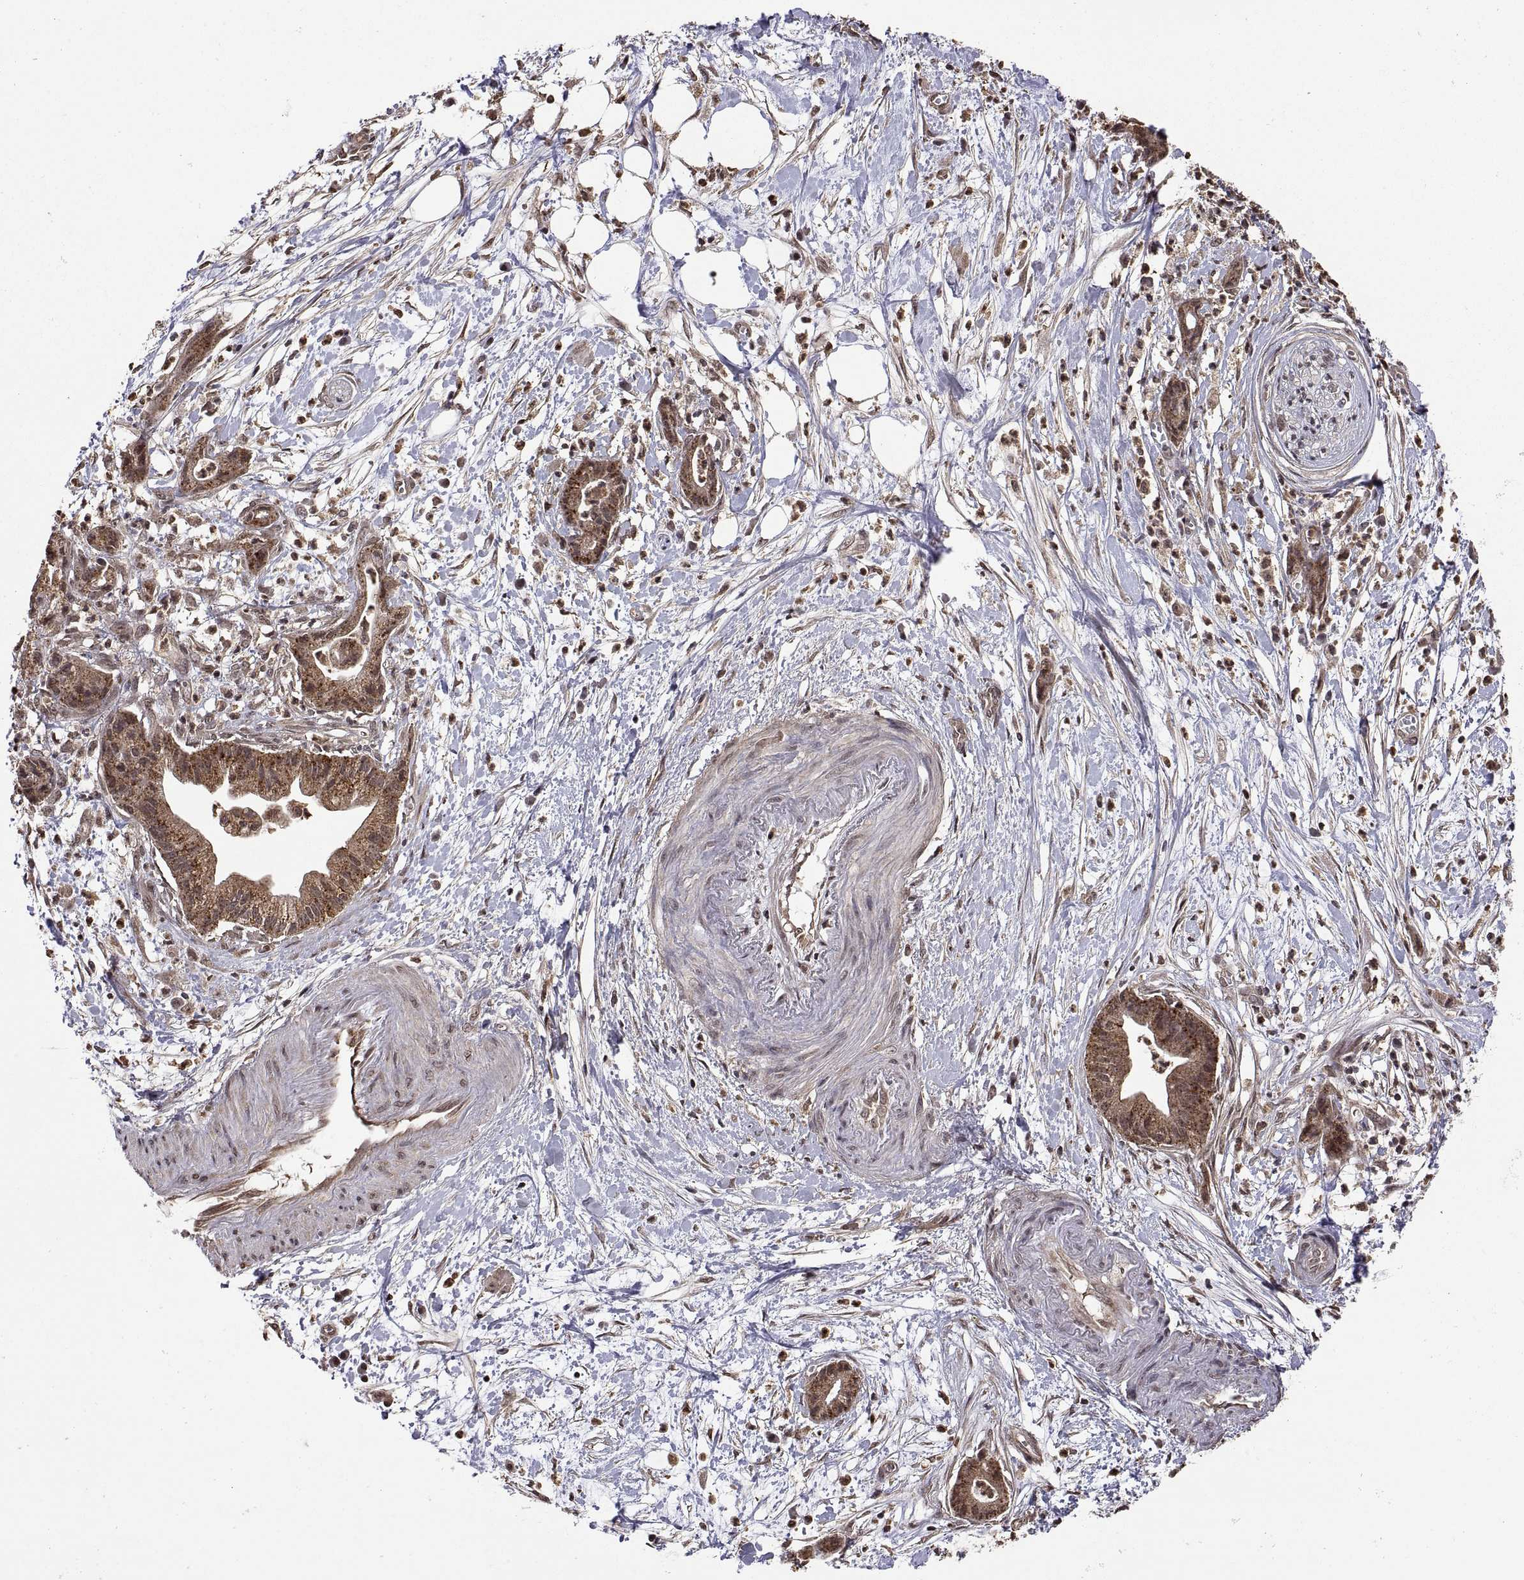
{"staining": {"intensity": "moderate", "quantity": ">75%", "location": "cytoplasmic/membranous"}, "tissue": "pancreatic cancer", "cell_type": "Tumor cells", "image_type": "cancer", "snomed": [{"axis": "morphology", "description": "Normal tissue, NOS"}, {"axis": "morphology", "description": "Adenocarcinoma, NOS"}, {"axis": "topography", "description": "Lymph node"}, {"axis": "topography", "description": "Pancreas"}], "caption": "A photomicrograph of adenocarcinoma (pancreatic) stained for a protein displays moderate cytoplasmic/membranous brown staining in tumor cells.", "gene": "ZNRF2", "patient": {"sex": "female", "age": 58}}